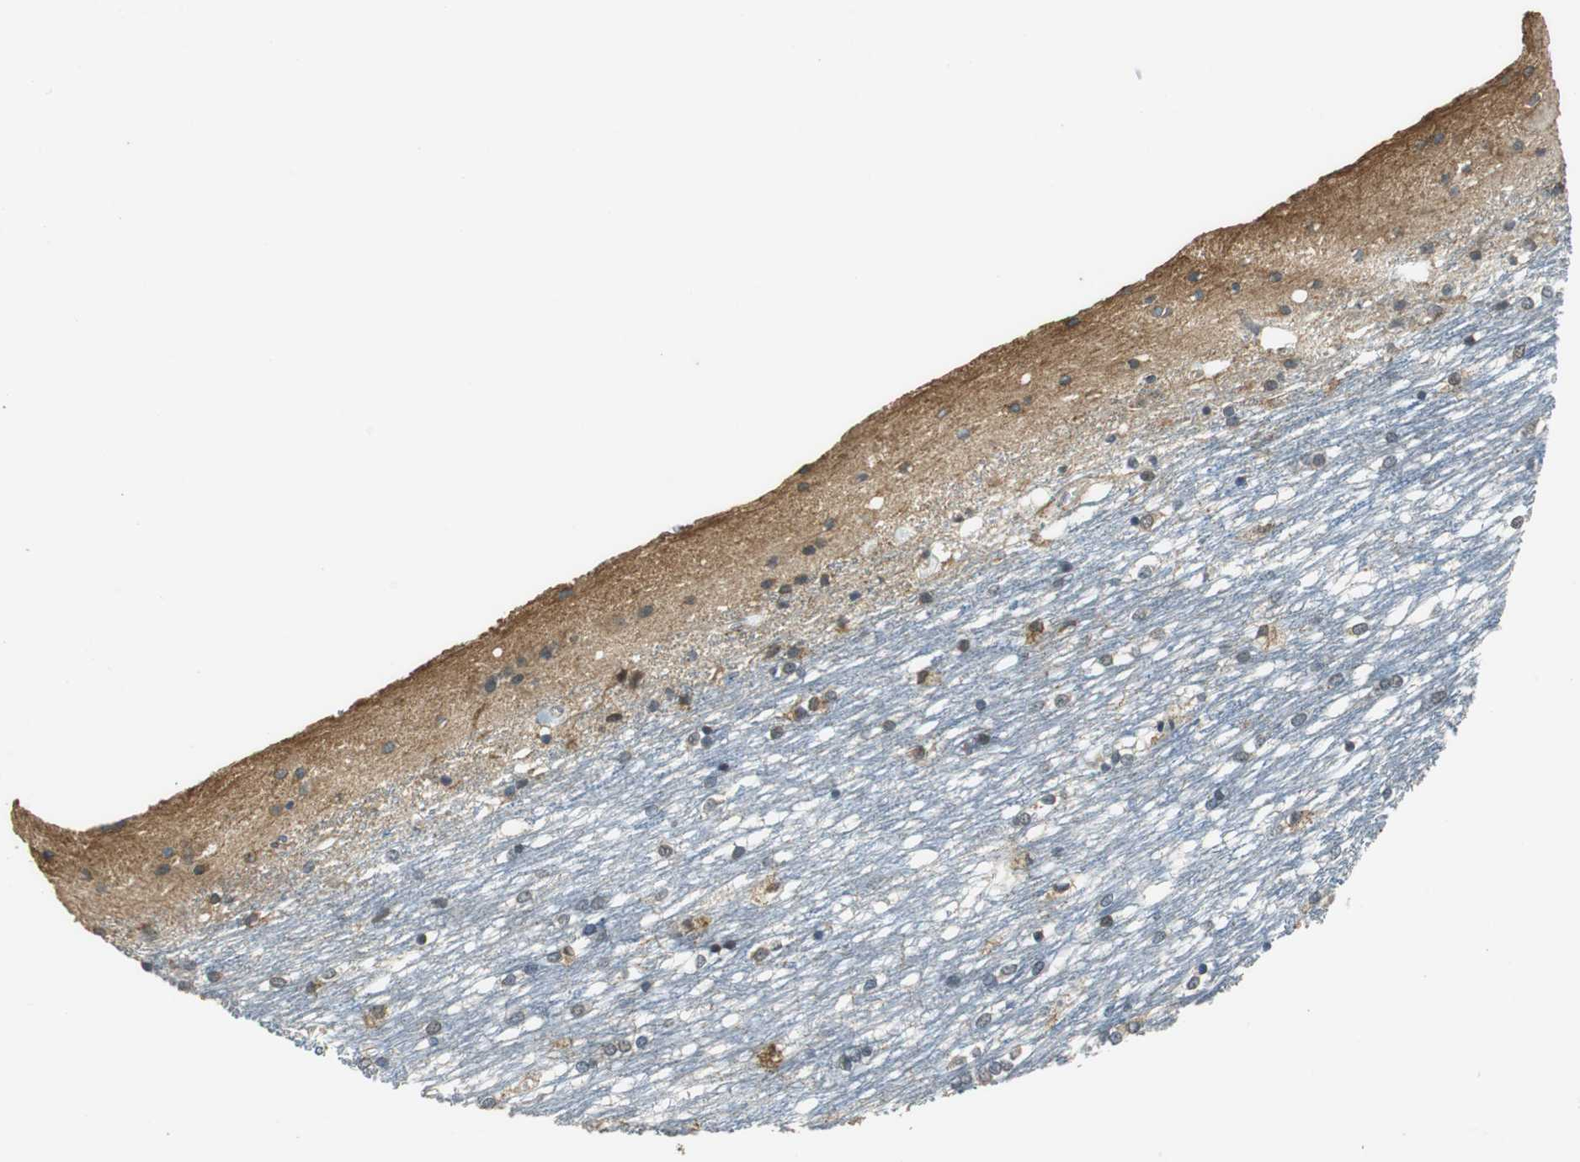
{"staining": {"intensity": "weak", "quantity": "25%-75%", "location": "cytoplasmic/membranous"}, "tissue": "caudate", "cell_type": "Glial cells", "image_type": "normal", "snomed": [{"axis": "morphology", "description": "Normal tissue, NOS"}, {"axis": "topography", "description": "Lateral ventricle wall"}], "caption": "This is an image of immunohistochemistry (IHC) staining of unremarkable caudate, which shows weak expression in the cytoplasmic/membranous of glial cells.", "gene": "ALDH4A1", "patient": {"sex": "female", "age": 19}}